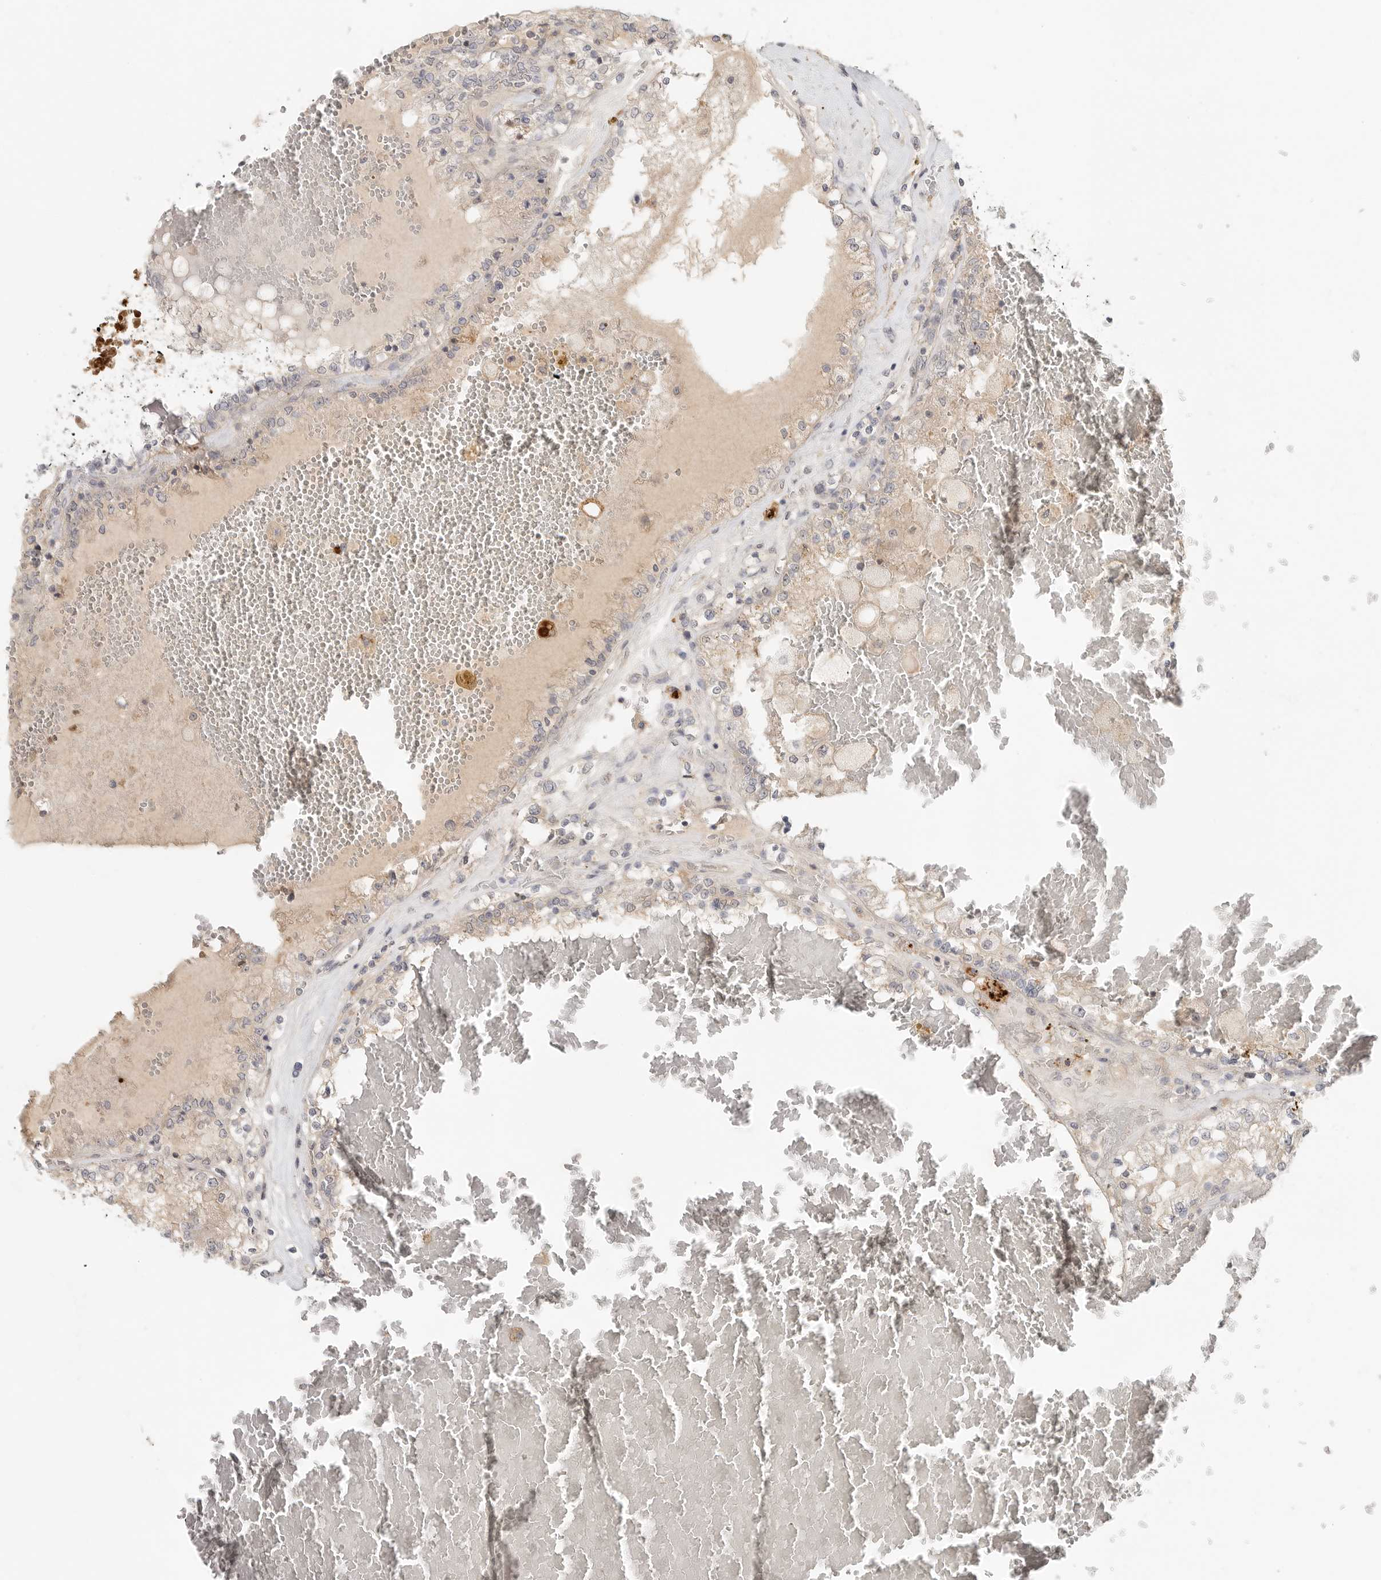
{"staining": {"intensity": "negative", "quantity": "none", "location": "none"}, "tissue": "renal cancer", "cell_type": "Tumor cells", "image_type": "cancer", "snomed": [{"axis": "morphology", "description": "Adenocarcinoma, NOS"}, {"axis": "topography", "description": "Kidney"}], "caption": "Renal cancer (adenocarcinoma) was stained to show a protein in brown. There is no significant staining in tumor cells.", "gene": "HDAC6", "patient": {"sex": "female", "age": 56}}